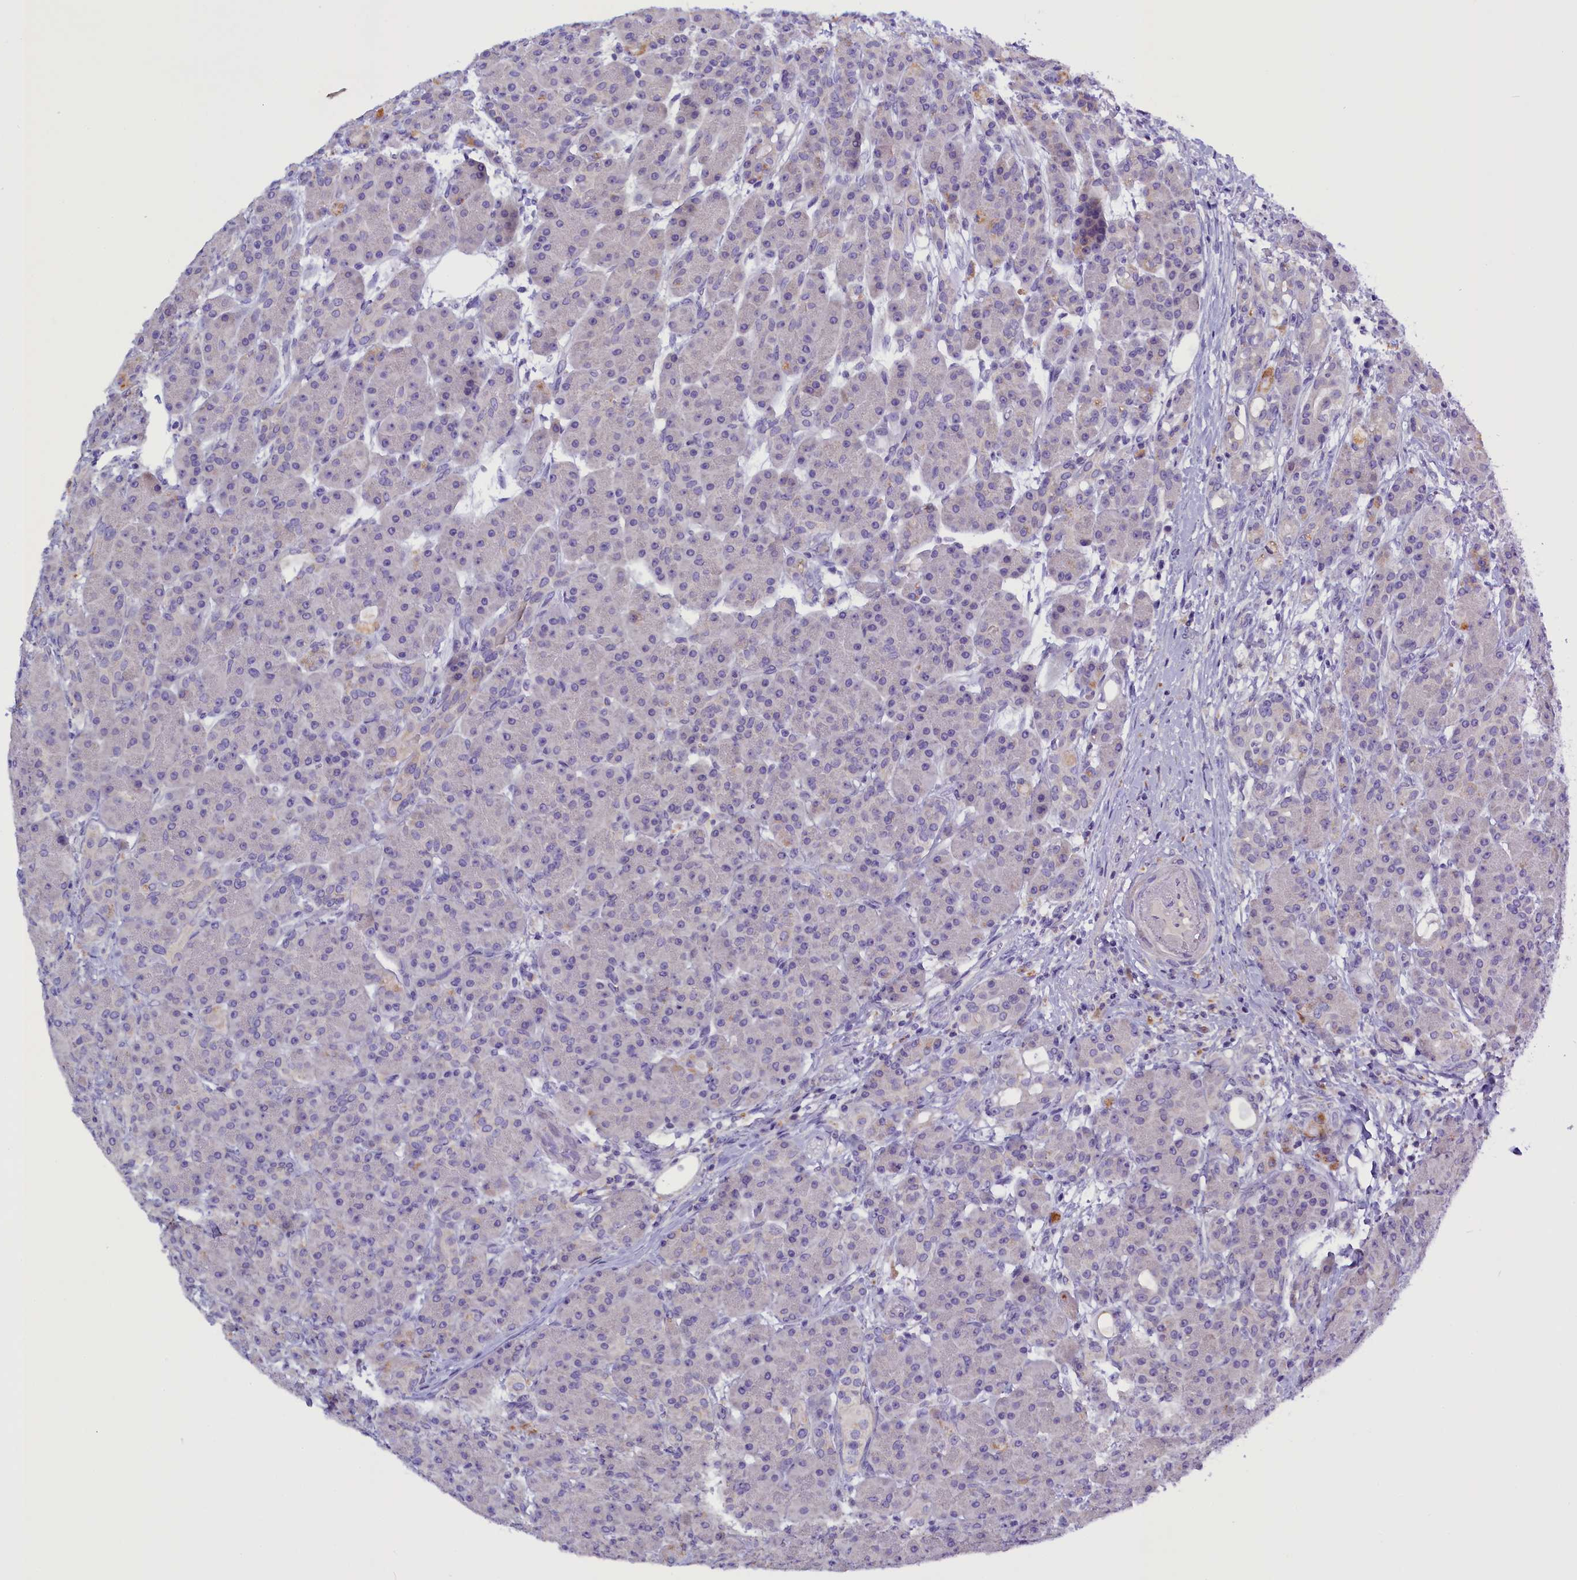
{"staining": {"intensity": "weak", "quantity": "<25%", "location": "cytoplasmic/membranous"}, "tissue": "pancreas", "cell_type": "Exocrine glandular cells", "image_type": "normal", "snomed": [{"axis": "morphology", "description": "Normal tissue, NOS"}, {"axis": "topography", "description": "Pancreas"}], "caption": "Pancreas stained for a protein using immunohistochemistry (IHC) reveals no positivity exocrine glandular cells.", "gene": "RTTN", "patient": {"sex": "male", "age": 63}}